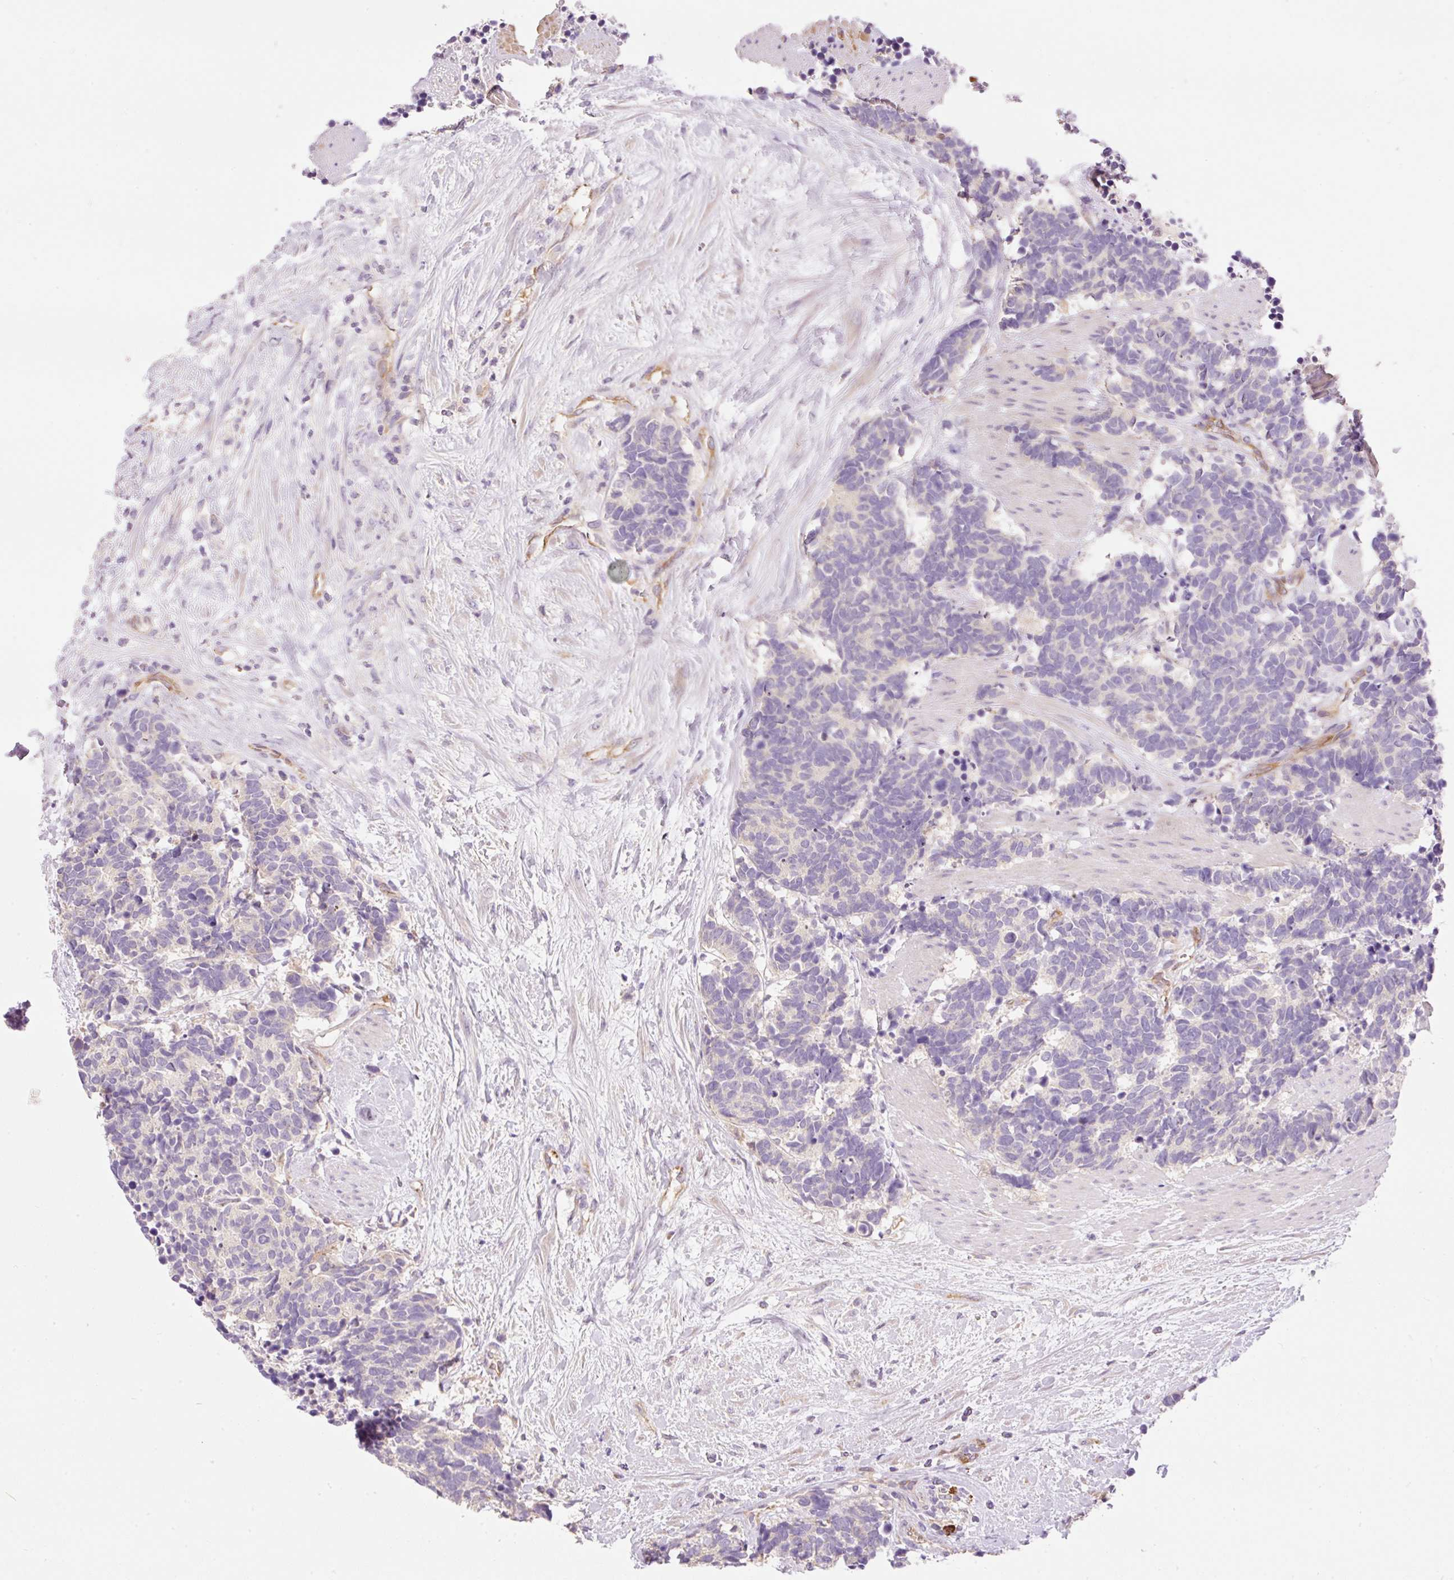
{"staining": {"intensity": "negative", "quantity": "none", "location": "none"}, "tissue": "carcinoid", "cell_type": "Tumor cells", "image_type": "cancer", "snomed": [{"axis": "morphology", "description": "Carcinoma, NOS"}, {"axis": "morphology", "description": "Carcinoid, malignant, NOS"}, {"axis": "topography", "description": "Prostate"}], "caption": "DAB immunohistochemical staining of human carcinoid shows no significant staining in tumor cells.", "gene": "PNPLA5", "patient": {"sex": "male", "age": 57}}